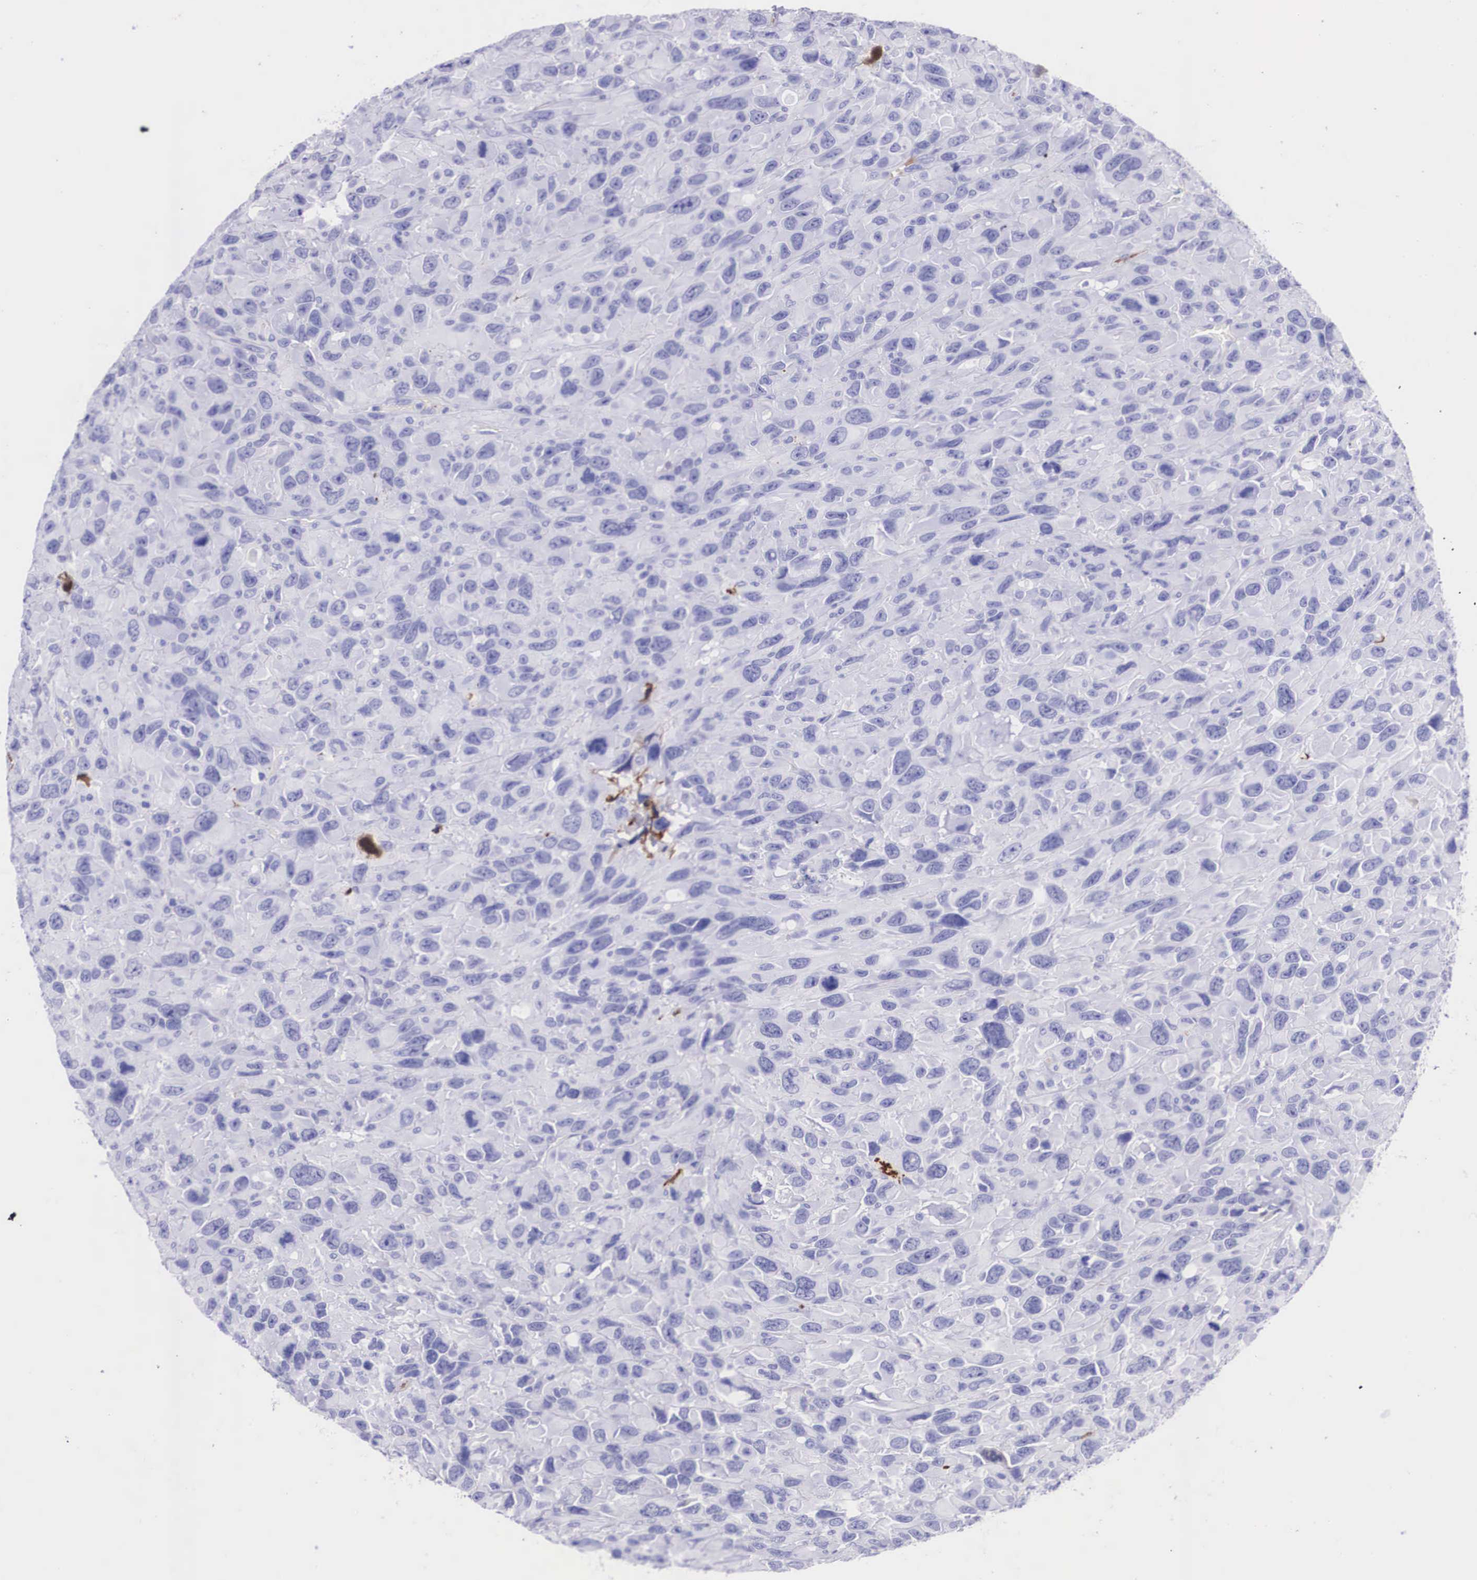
{"staining": {"intensity": "negative", "quantity": "none", "location": "none"}, "tissue": "renal cancer", "cell_type": "Tumor cells", "image_type": "cancer", "snomed": [{"axis": "morphology", "description": "Adenocarcinoma, NOS"}, {"axis": "topography", "description": "Kidney"}], "caption": "Renal cancer (adenocarcinoma) stained for a protein using IHC exhibits no expression tumor cells.", "gene": "PLG", "patient": {"sex": "male", "age": 79}}